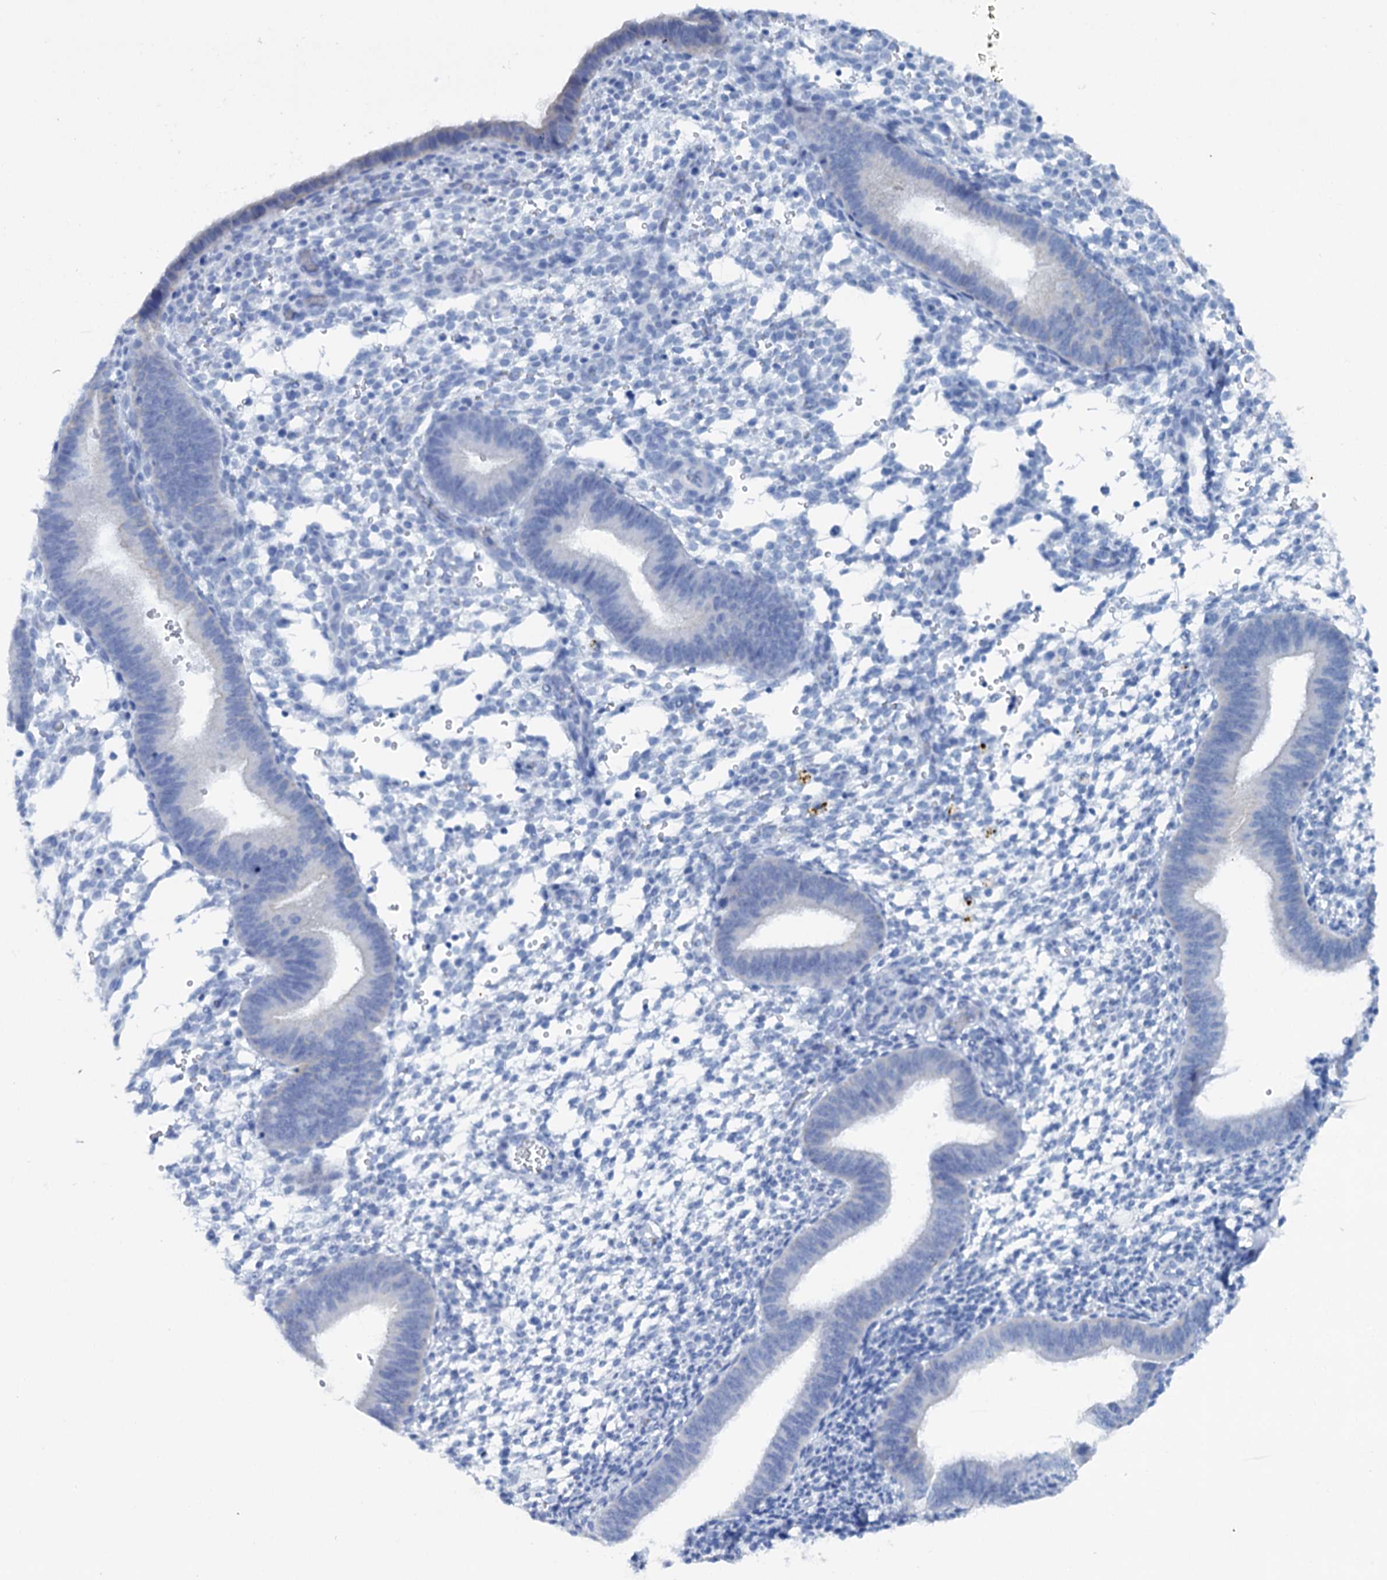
{"staining": {"intensity": "negative", "quantity": "none", "location": "none"}, "tissue": "endometrium", "cell_type": "Cells in endometrial stroma", "image_type": "normal", "snomed": [{"axis": "morphology", "description": "Normal tissue, NOS"}, {"axis": "topography", "description": "Uterus"}, {"axis": "topography", "description": "Endometrium"}], "caption": "High magnification brightfield microscopy of normal endometrium stained with DAB (brown) and counterstained with hematoxylin (blue): cells in endometrial stroma show no significant positivity. (DAB (3,3'-diaminobenzidine) immunohistochemistry, high magnification).", "gene": "FAAP20", "patient": {"sex": "female", "age": 48}}